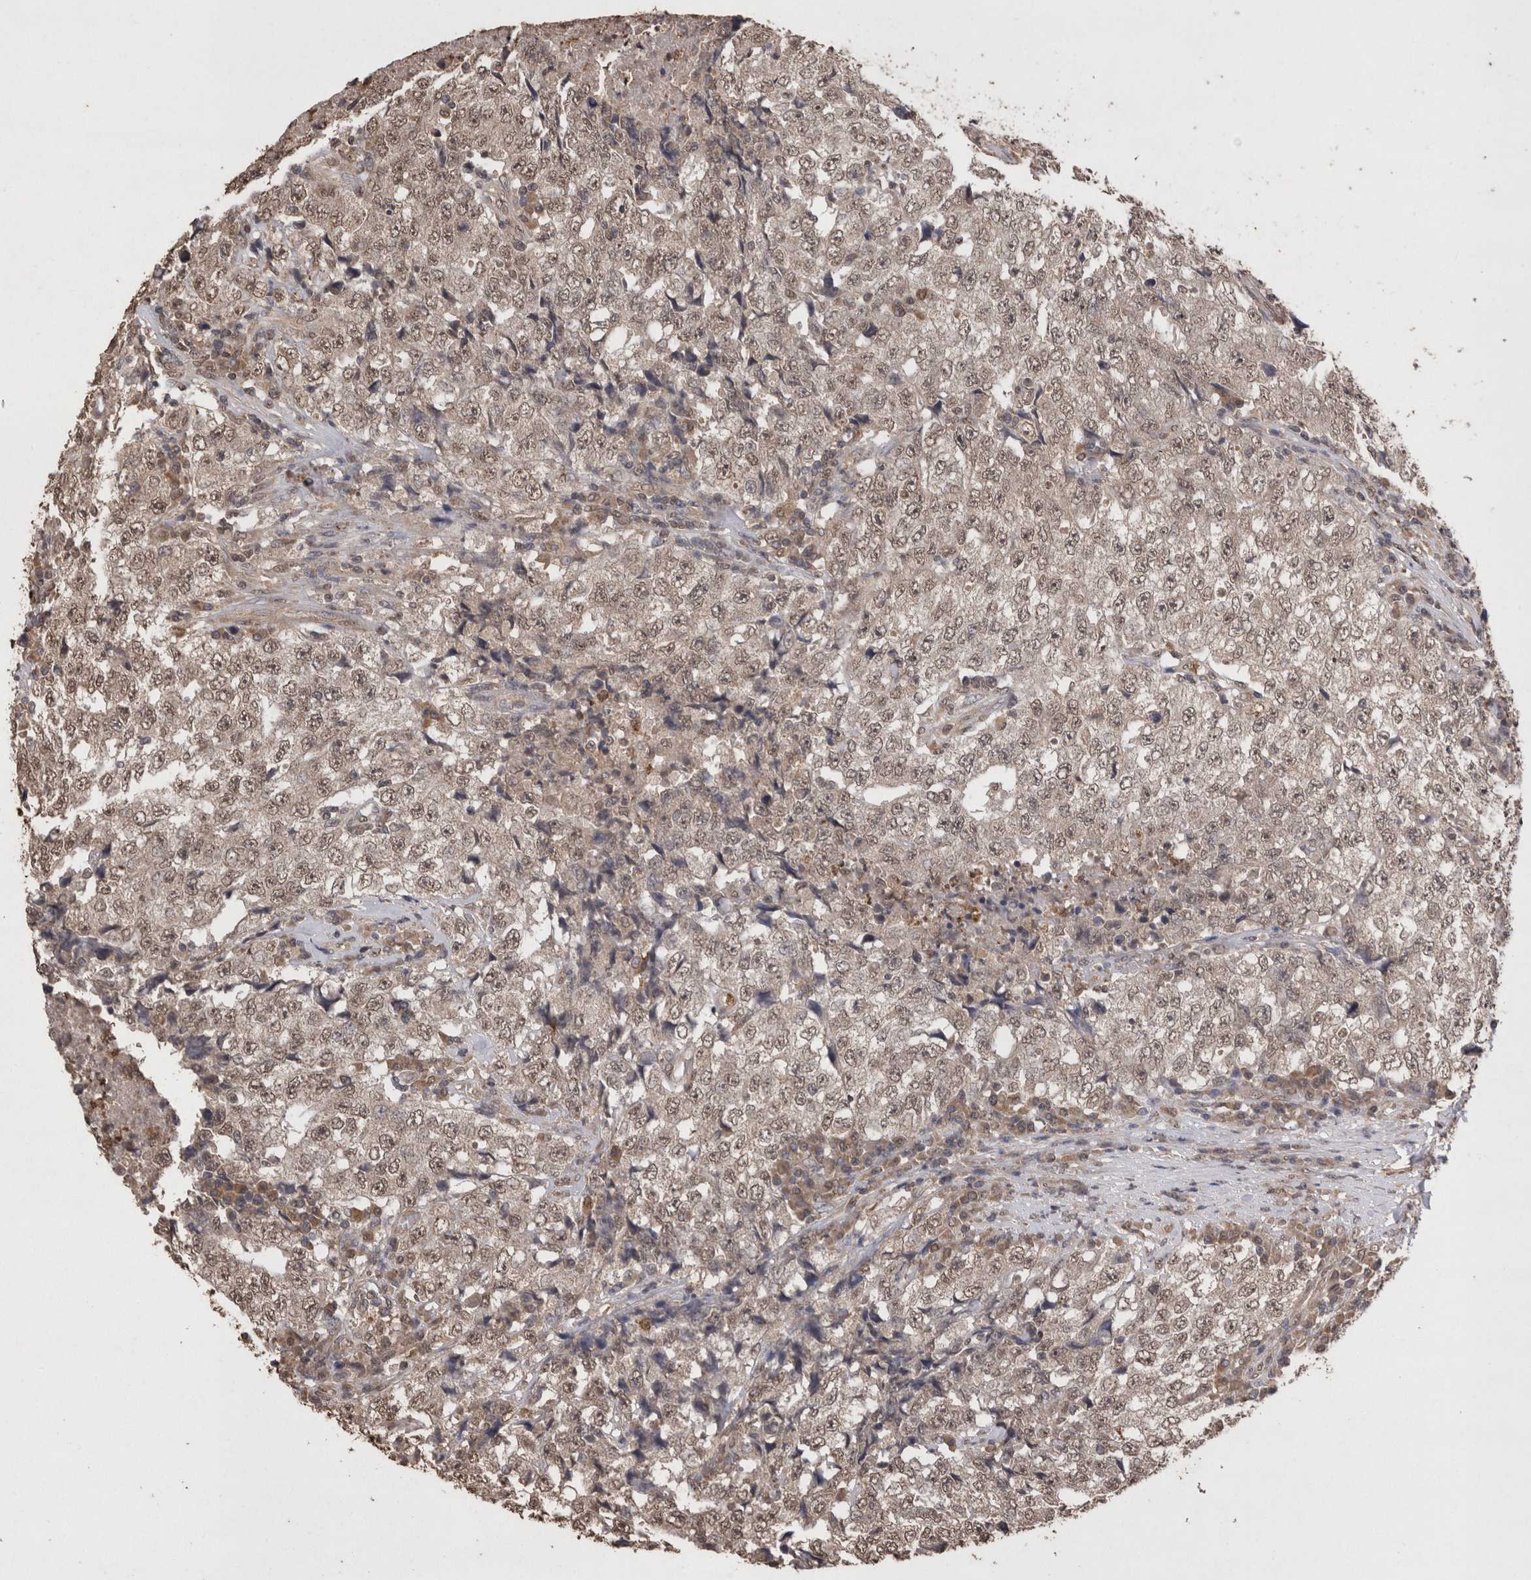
{"staining": {"intensity": "weak", "quantity": ">75%", "location": "nuclear"}, "tissue": "testis cancer", "cell_type": "Tumor cells", "image_type": "cancer", "snomed": [{"axis": "morphology", "description": "Necrosis, NOS"}, {"axis": "morphology", "description": "Carcinoma, Embryonal, NOS"}, {"axis": "topography", "description": "Testis"}], "caption": "DAB immunohistochemical staining of embryonal carcinoma (testis) shows weak nuclear protein staining in approximately >75% of tumor cells.", "gene": "GRK5", "patient": {"sex": "male", "age": 19}}